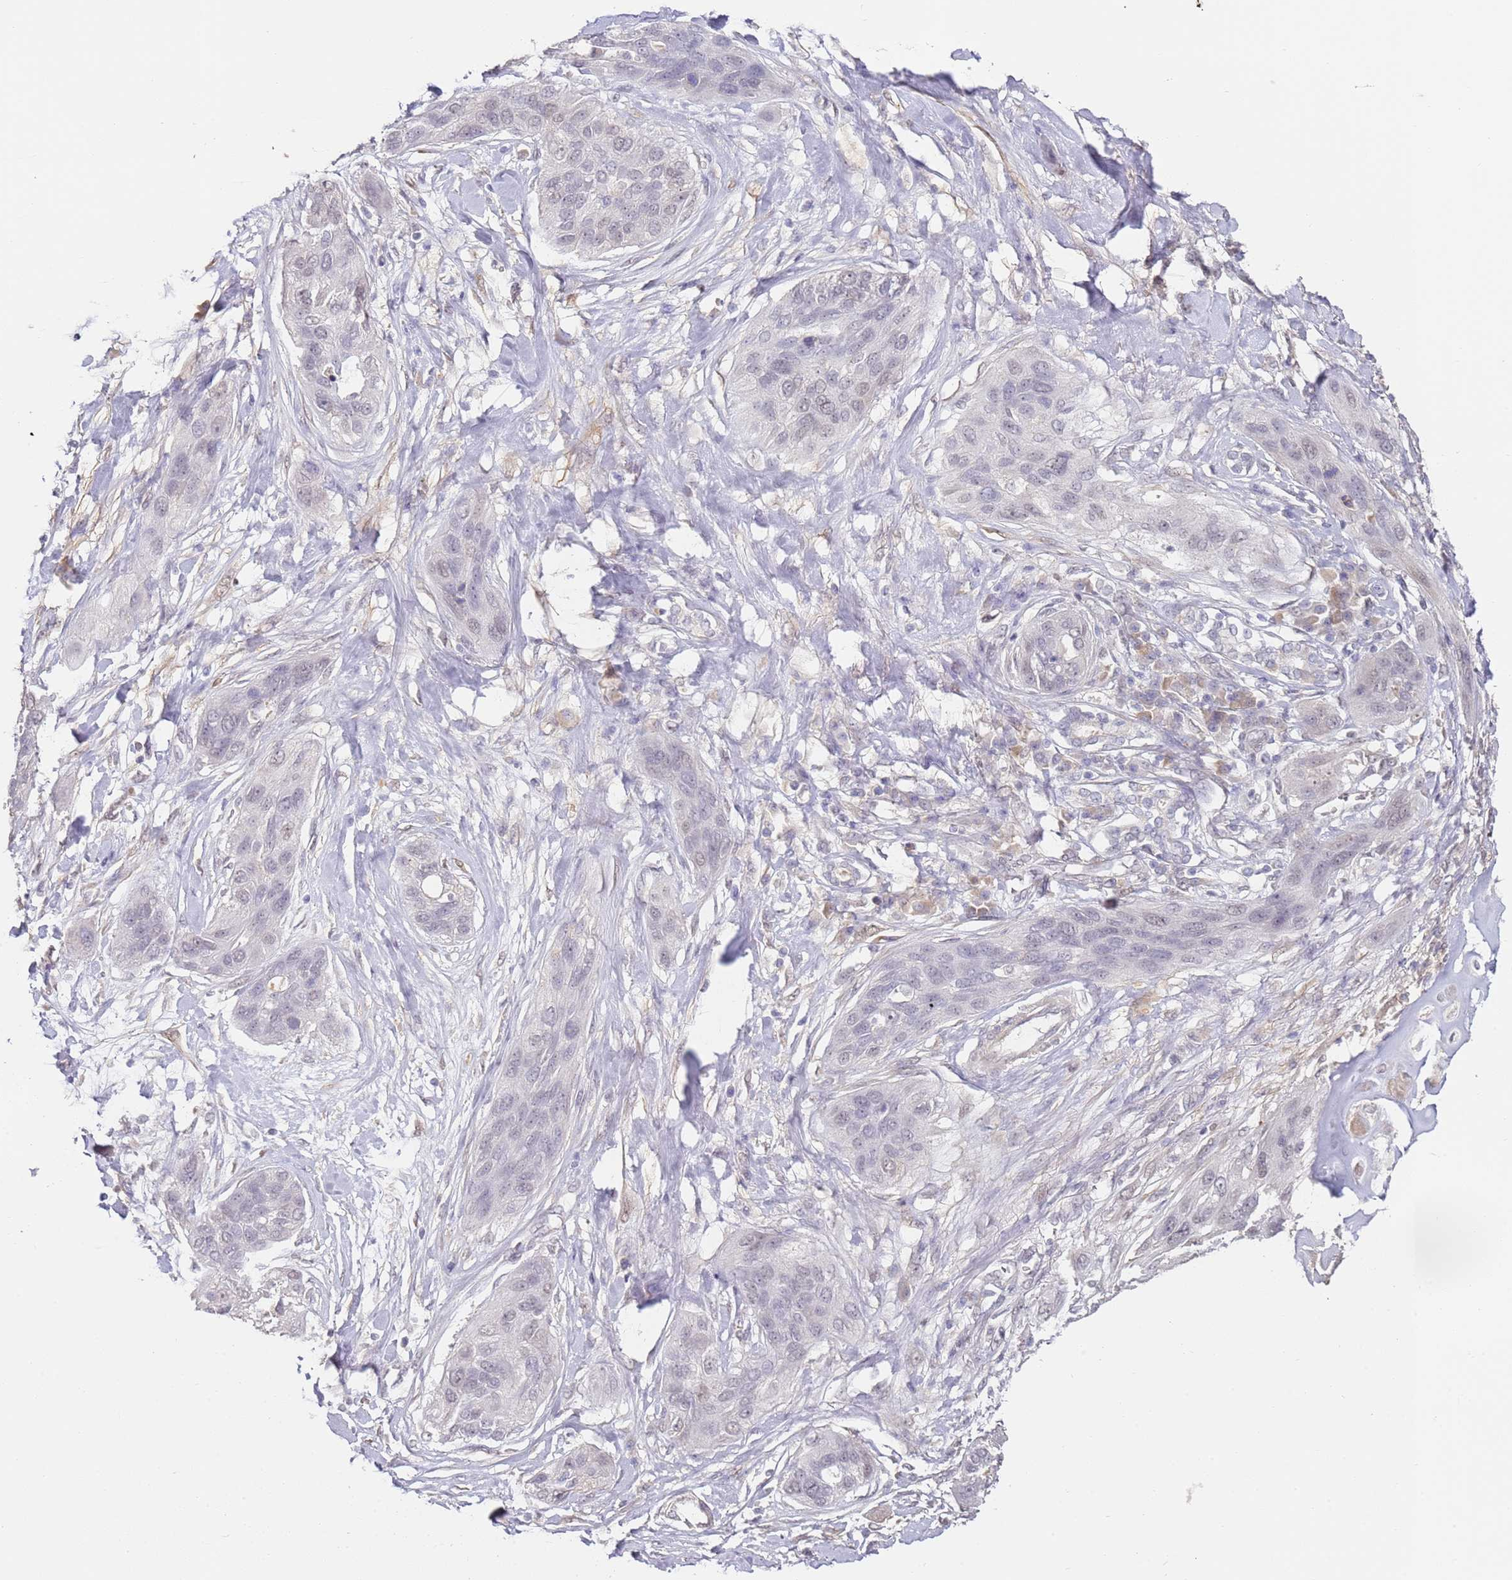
{"staining": {"intensity": "negative", "quantity": "none", "location": "none"}, "tissue": "lung cancer", "cell_type": "Tumor cells", "image_type": "cancer", "snomed": [{"axis": "morphology", "description": "Squamous cell carcinoma, NOS"}, {"axis": "topography", "description": "Lung"}], "caption": "Immunohistochemistry (IHC) of human lung squamous cell carcinoma exhibits no expression in tumor cells.", "gene": "WDR93", "patient": {"sex": "female", "age": 70}}